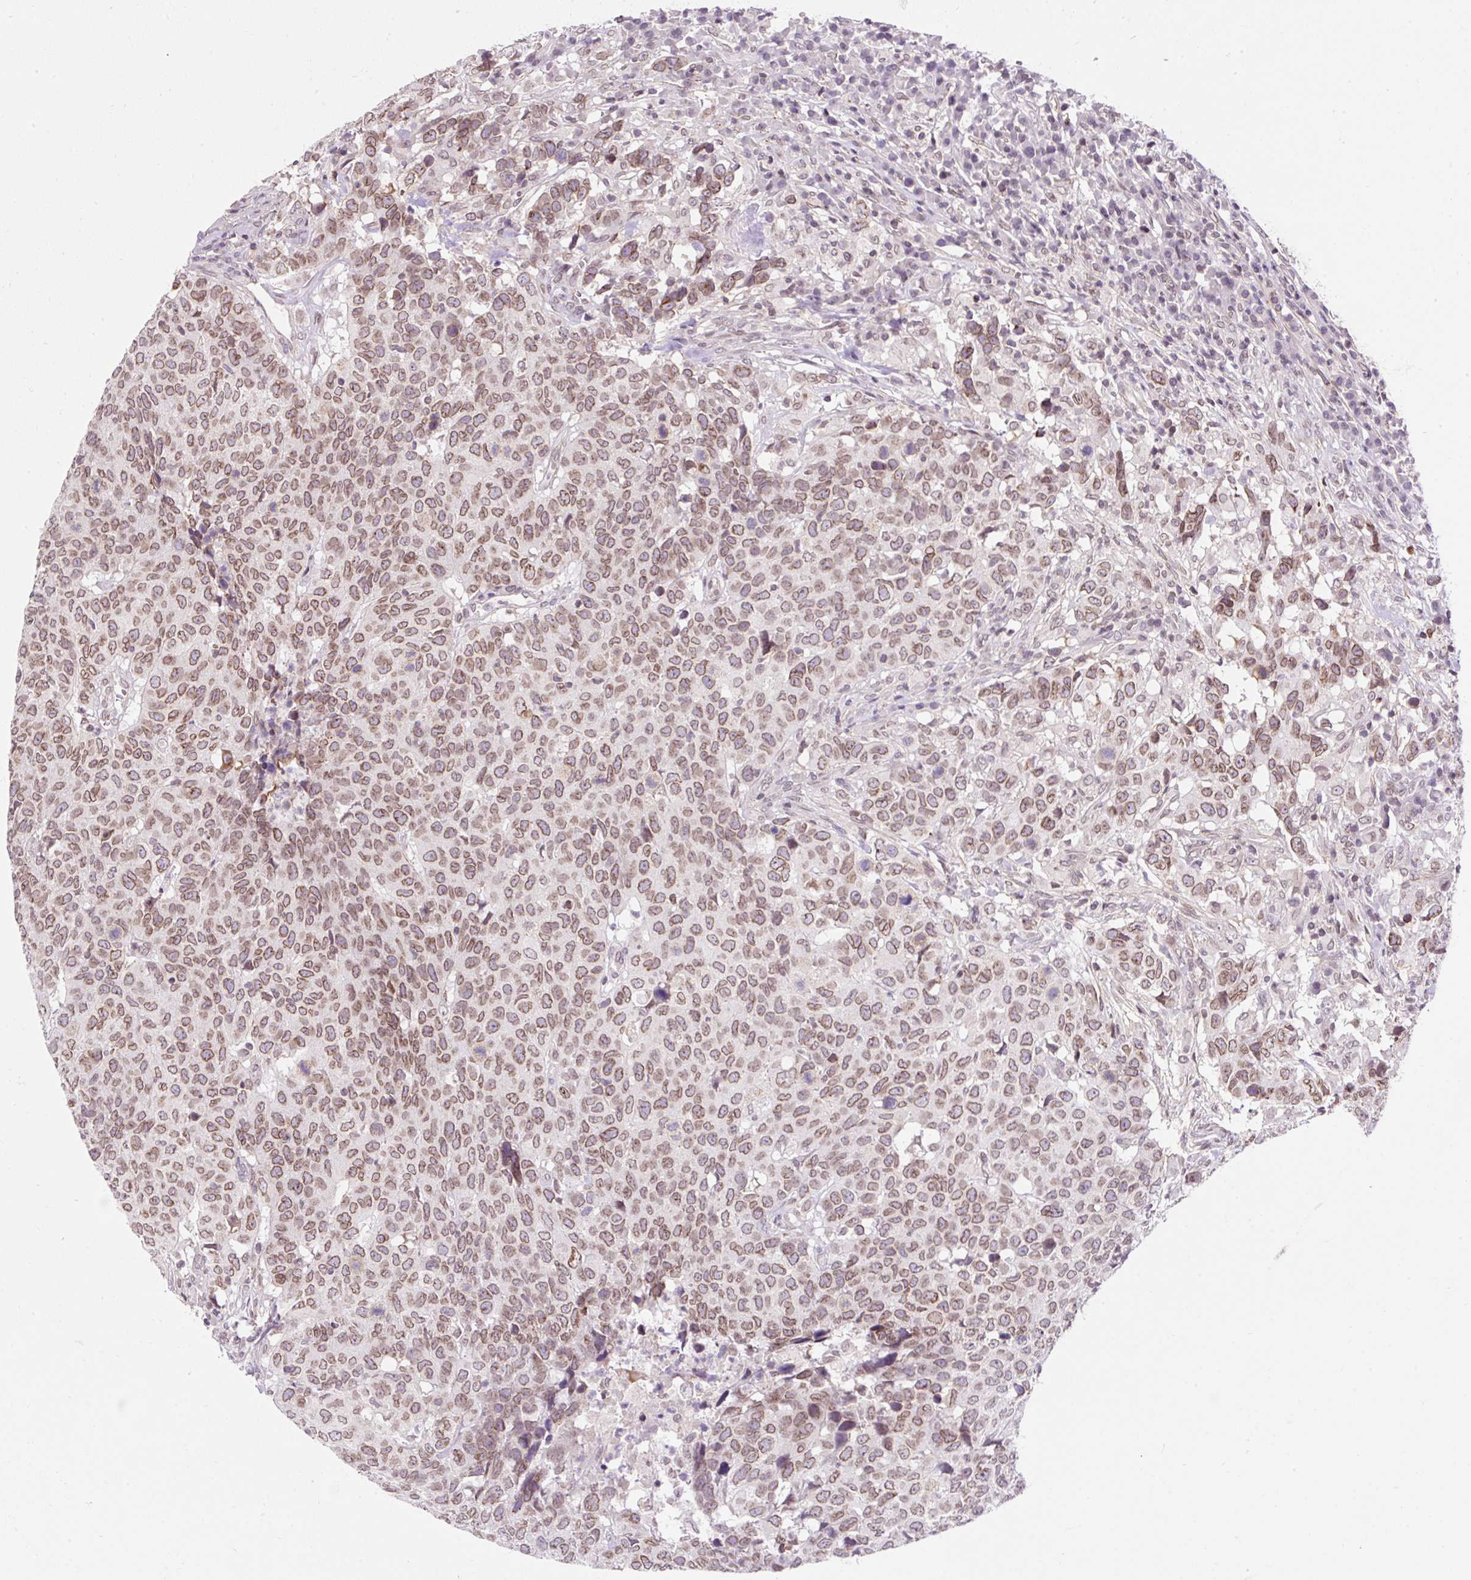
{"staining": {"intensity": "moderate", "quantity": ">75%", "location": "cytoplasmic/membranous,nuclear"}, "tissue": "head and neck cancer", "cell_type": "Tumor cells", "image_type": "cancer", "snomed": [{"axis": "morphology", "description": "Normal tissue, NOS"}, {"axis": "morphology", "description": "Squamous cell carcinoma, NOS"}, {"axis": "topography", "description": "Skeletal muscle"}, {"axis": "topography", "description": "Vascular tissue"}, {"axis": "topography", "description": "Peripheral nerve tissue"}, {"axis": "topography", "description": "Head-Neck"}], "caption": "Immunohistochemical staining of squamous cell carcinoma (head and neck) reveals medium levels of moderate cytoplasmic/membranous and nuclear staining in approximately >75% of tumor cells. (DAB = brown stain, brightfield microscopy at high magnification).", "gene": "ZNF610", "patient": {"sex": "male", "age": 66}}